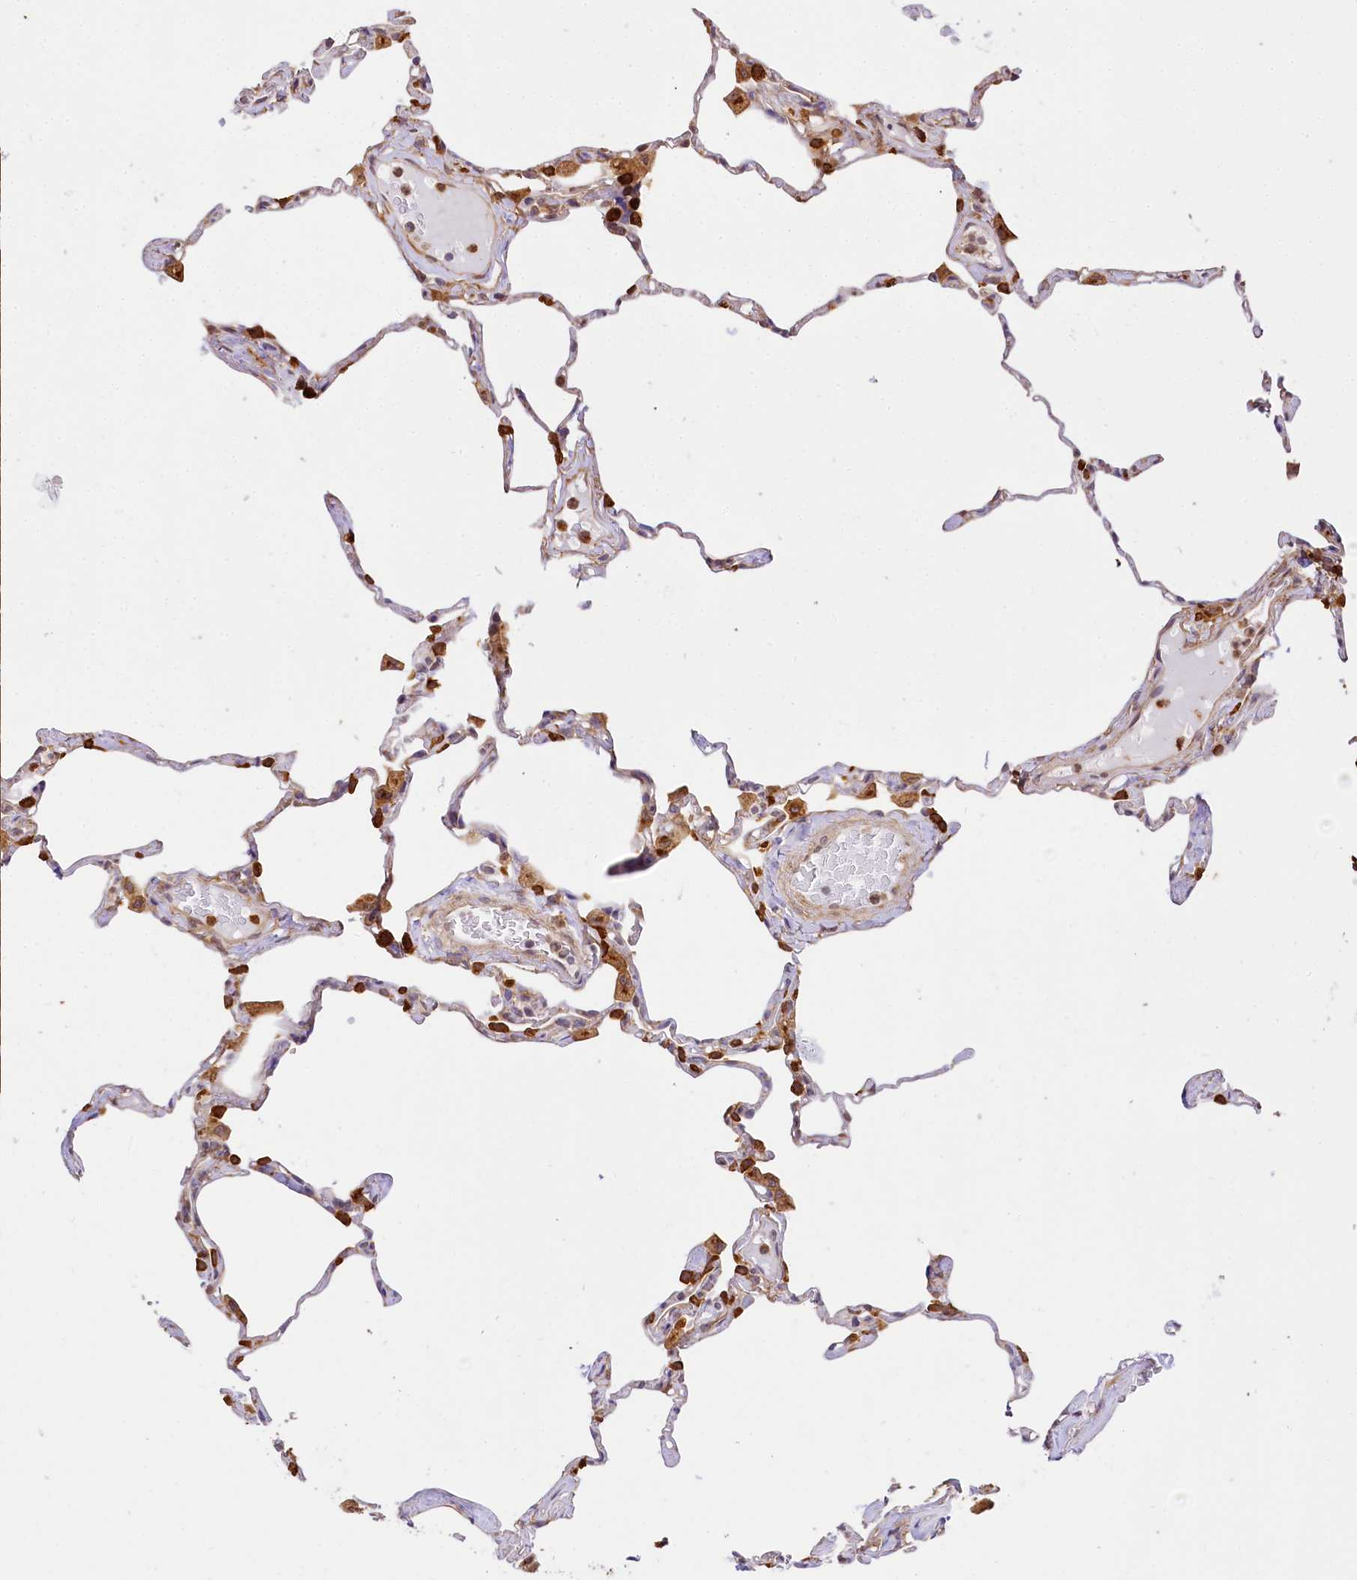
{"staining": {"intensity": "strong", "quantity": "25%-75%", "location": "cytoplasmic/membranous"}, "tissue": "lung", "cell_type": "Alveolar cells", "image_type": "normal", "snomed": [{"axis": "morphology", "description": "Normal tissue, NOS"}, {"axis": "topography", "description": "Lung"}], "caption": "Brown immunohistochemical staining in normal human lung demonstrates strong cytoplasmic/membranous staining in about 25%-75% of alveolar cells. (IHC, brightfield microscopy, high magnification).", "gene": "PPIP5K2", "patient": {"sex": "male", "age": 65}}